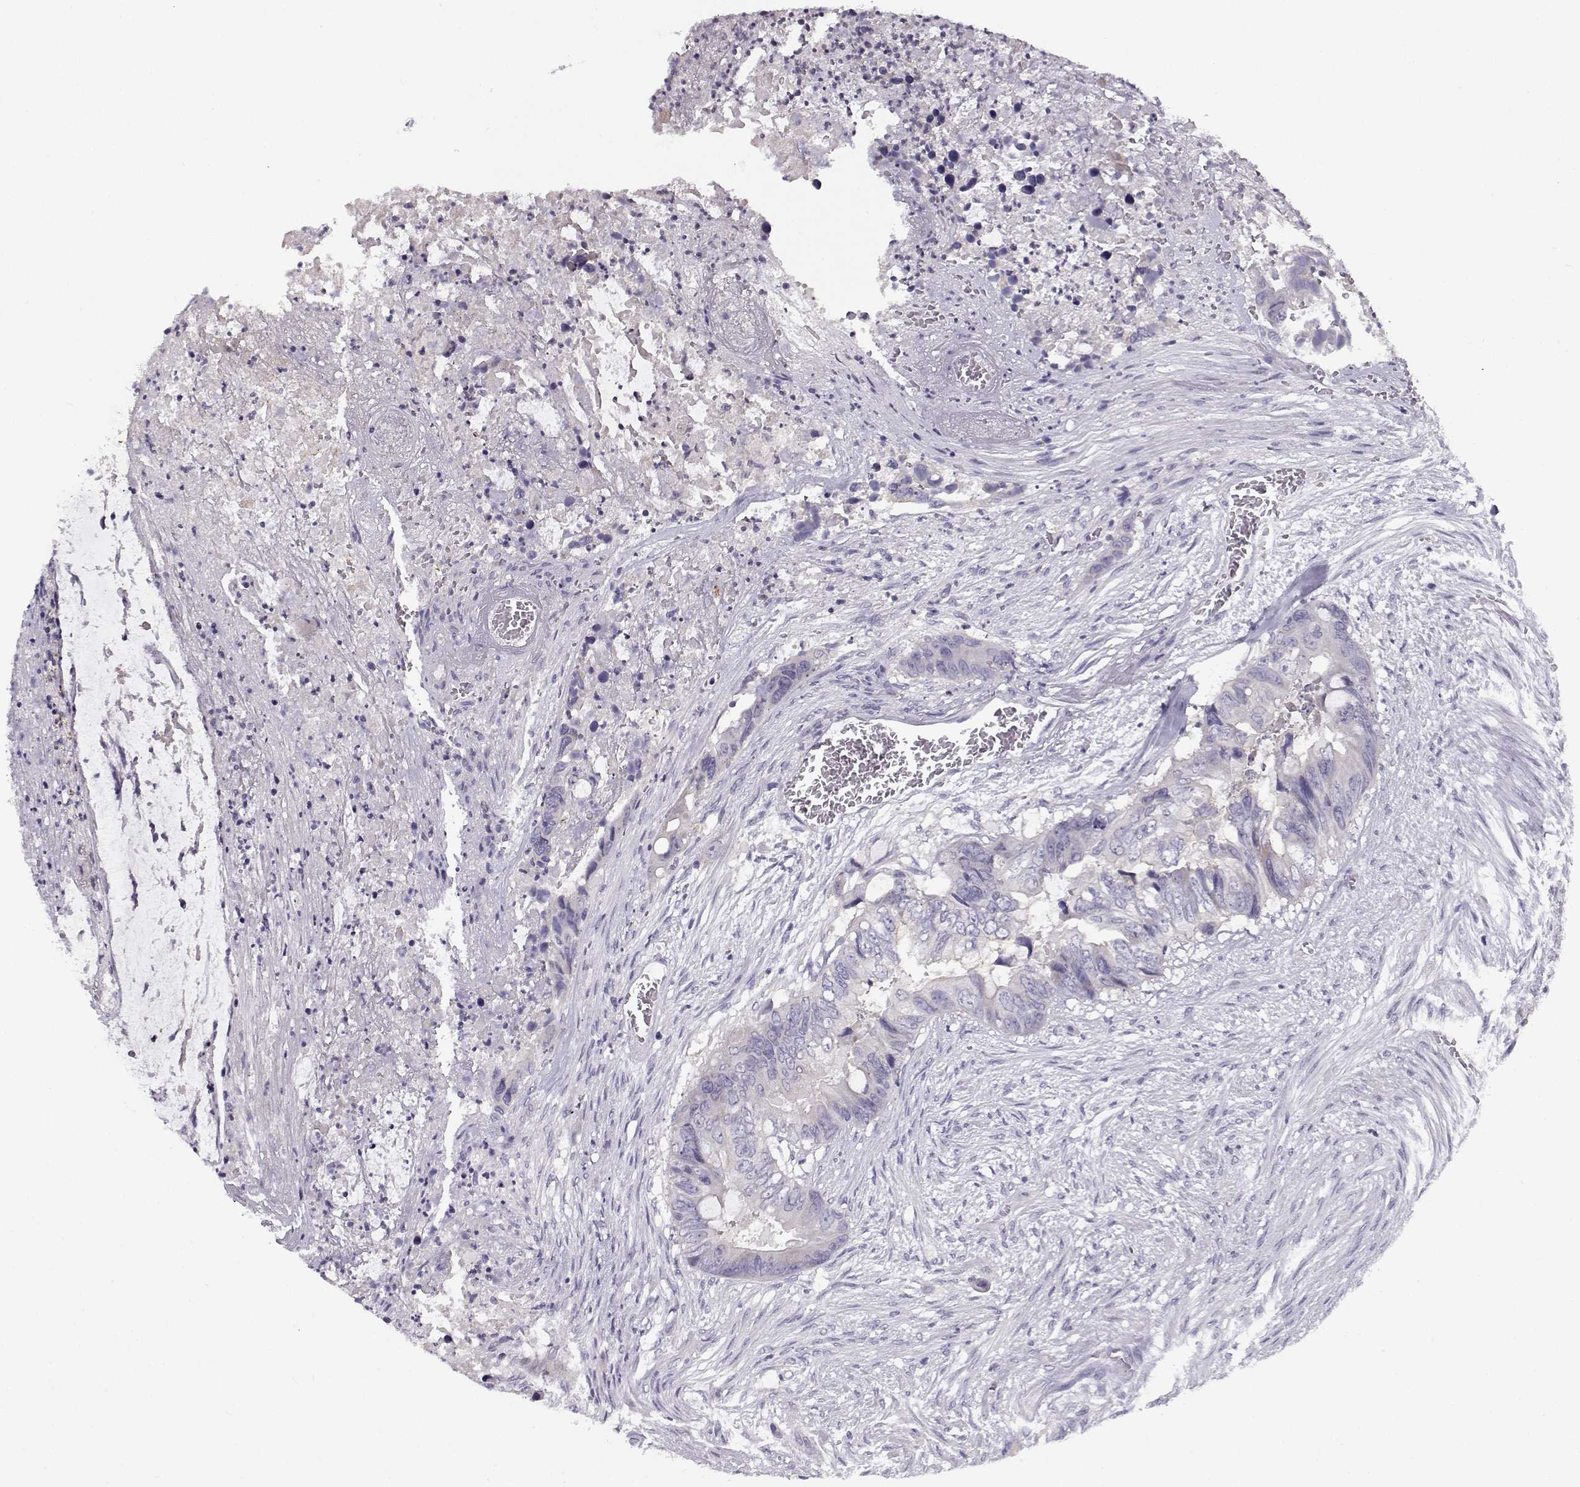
{"staining": {"intensity": "negative", "quantity": "none", "location": "none"}, "tissue": "colorectal cancer", "cell_type": "Tumor cells", "image_type": "cancer", "snomed": [{"axis": "morphology", "description": "Adenocarcinoma, NOS"}, {"axis": "topography", "description": "Rectum"}], "caption": "High magnification brightfield microscopy of colorectal cancer stained with DAB (3,3'-diaminobenzidine) (brown) and counterstained with hematoxylin (blue): tumor cells show no significant expression.", "gene": "DDX25", "patient": {"sex": "male", "age": 63}}